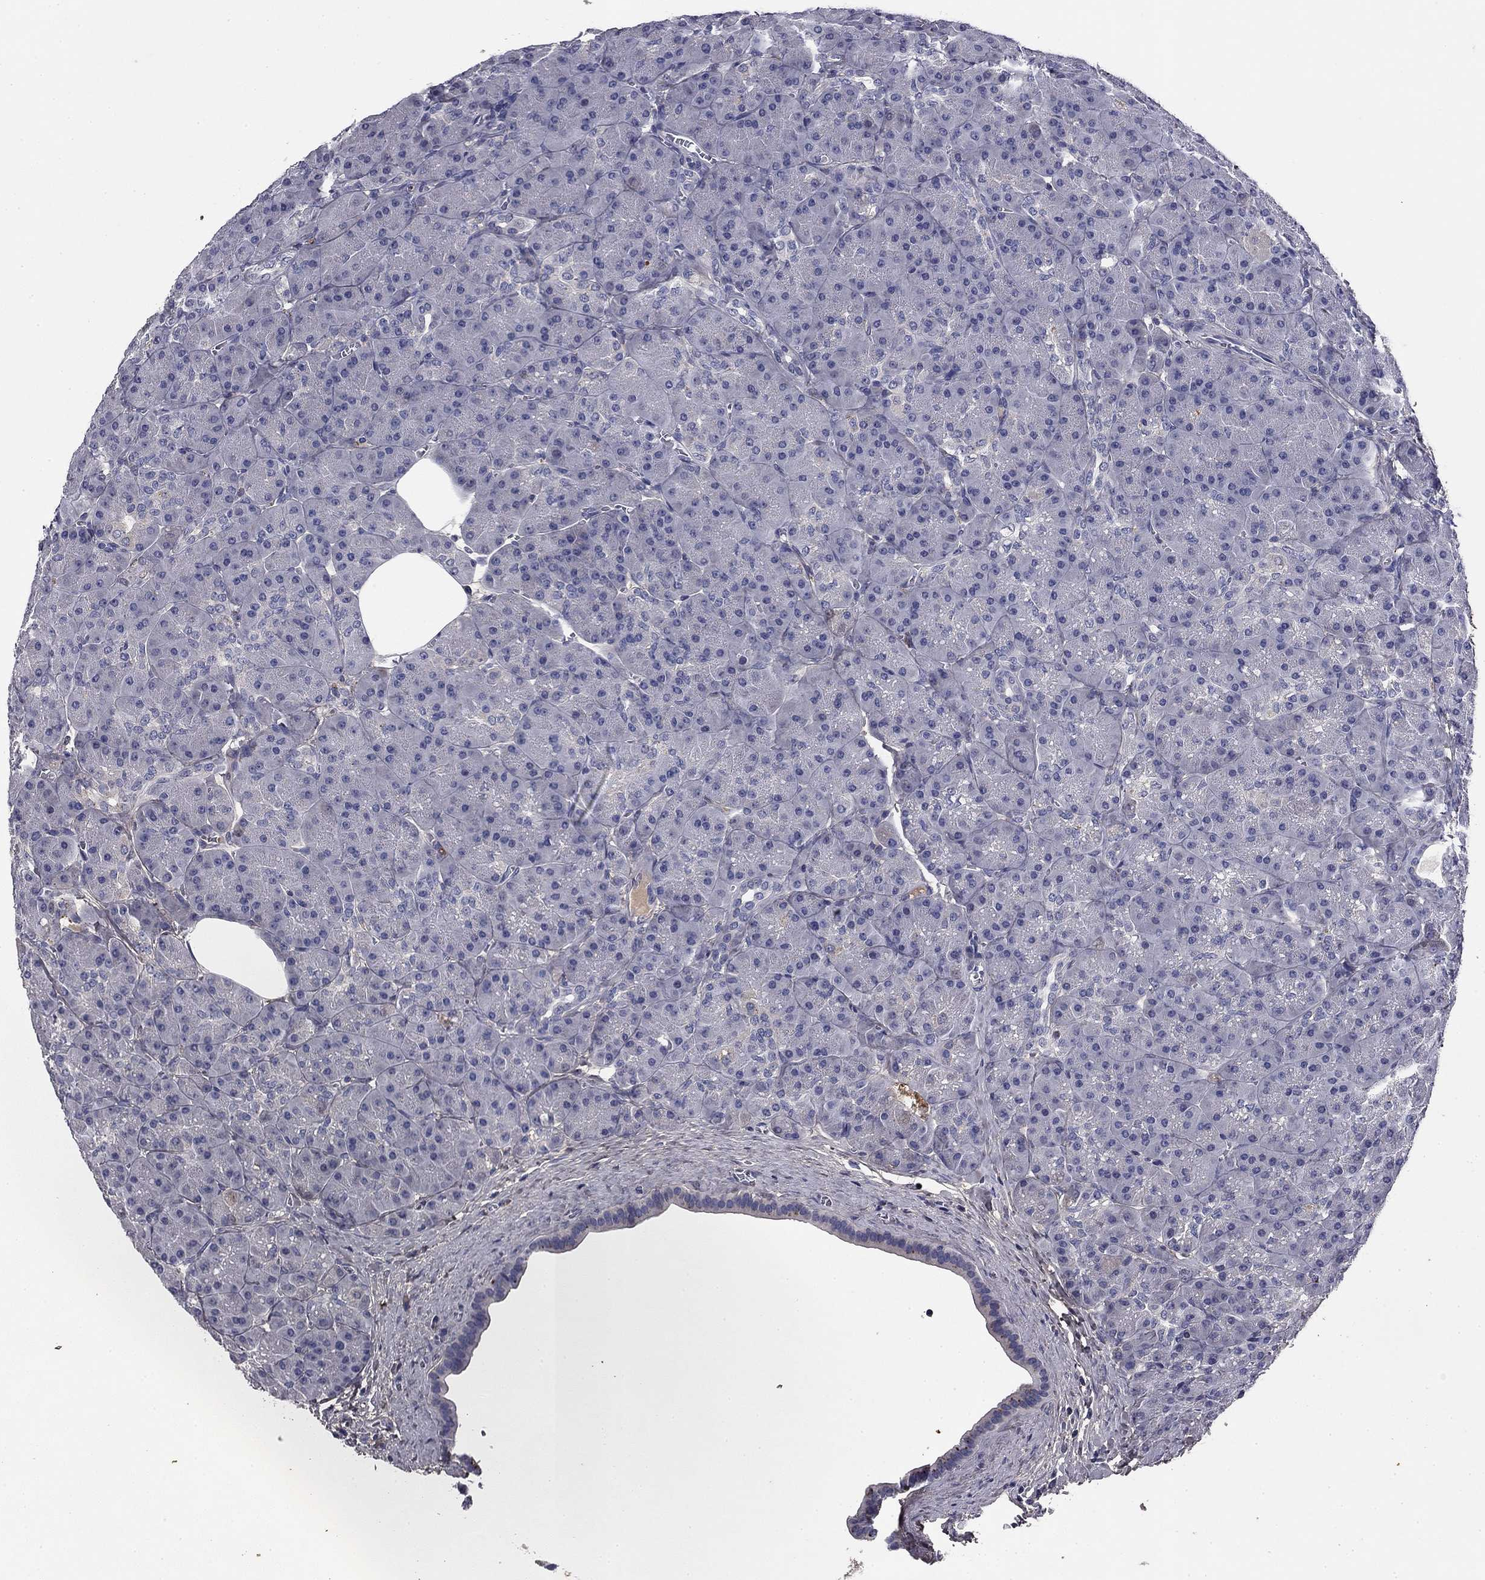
{"staining": {"intensity": "negative", "quantity": "none", "location": "none"}, "tissue": "pancreas", "cell_type": "Exocrine glandular cells", "image_type": "normal", "snomed": [{"axis": "morphology", "description": "Normal tissue, NOS"}, {"axis": "topography", "description": "Pancreas"}], "caption": "Immunohistochemical staining of benign human pancreas shows no significant staining in exocrine glandular cells.", "gene": "COL2A1", "patient": {"sex": "male", "age": 57}}